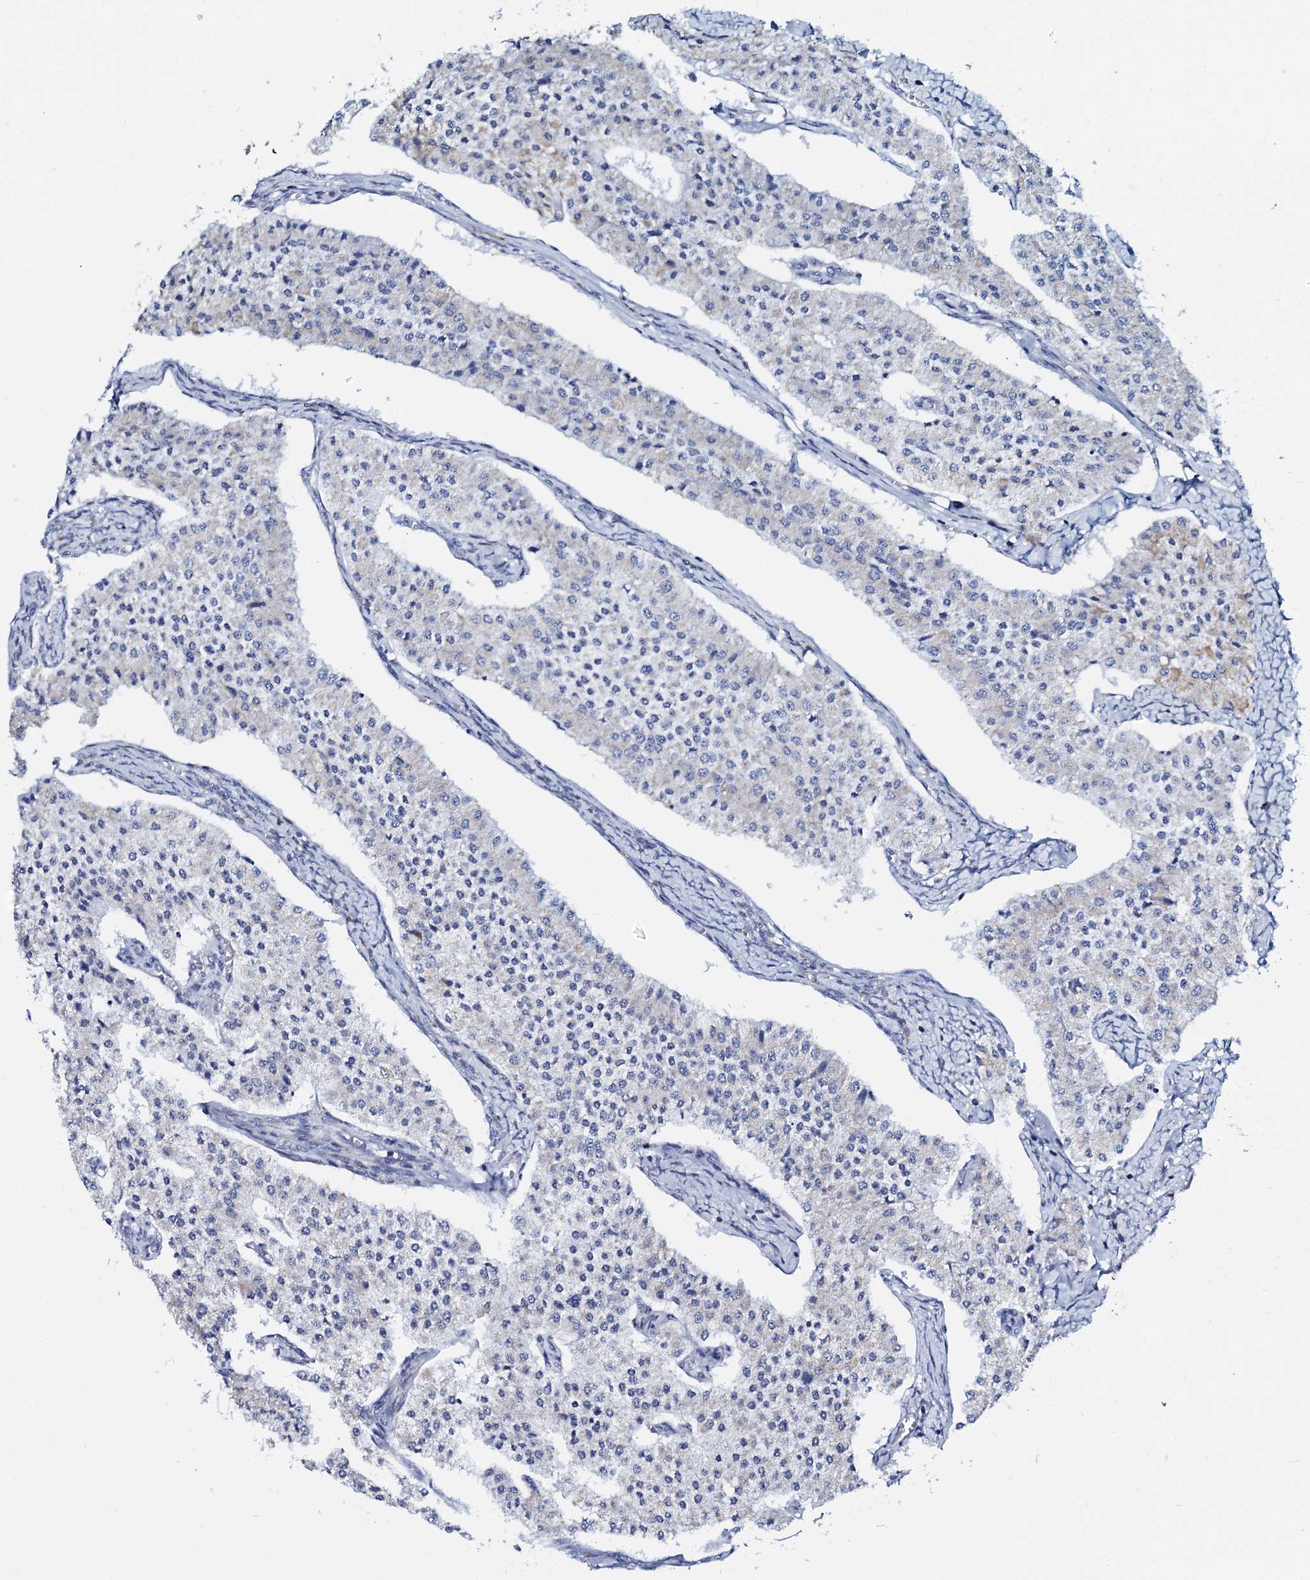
{"staining": {"intensity": "weak", "quantity": "<25%", "location": "cytoplasmic/membranous"}, "tissue": "carcinoid", "cell_type": "Tumor cells", "image_type": "cancer", "snomed": [{"axis": "morphology", "description": "Carcinoid, malignant, NOS"}, {"axis": "topography", "description": "Colon"}], "caption": "Micrograph shows no significant protein staining in tumor cells of carcinoid.", "gene": "SLC37A4", "patient": {"sex": "female", "age": 52}}